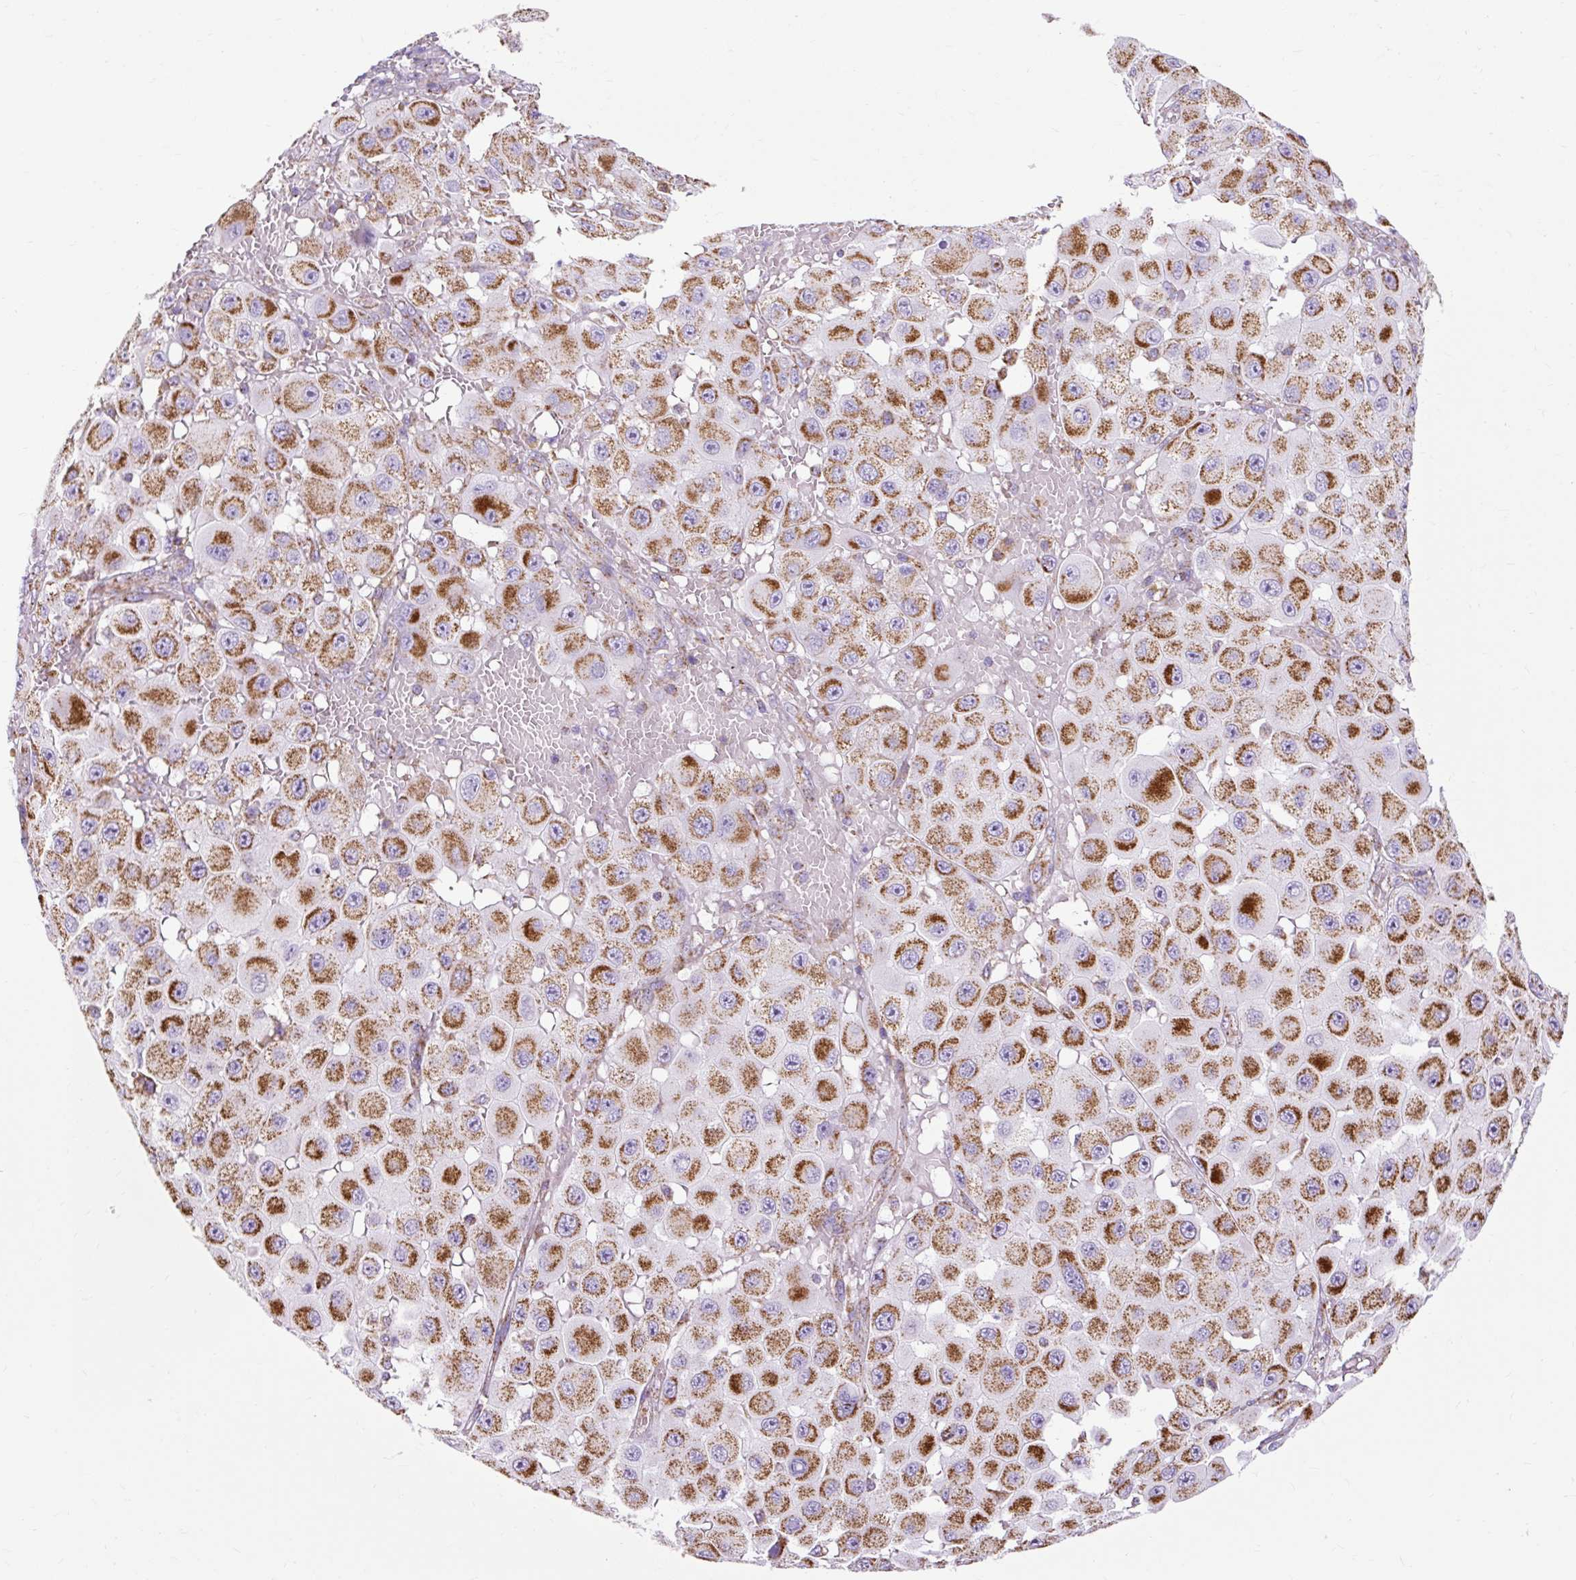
{"staining": {"intensity": "moderate", "quantity": ">75%", "location": "cytoplasmic/membranous"}, "tissue": "melanoma", "cell_type": "Tumor cells", "image_type": "cancer", "snomed": [{"axis": "morphology", "description": "Malignant melanoma, NOS"}, {"axis": "topography", "description": "Skin"}], "caption": "Immunohistochemistry (IHC) photomicrograph of neoplastic tissue: melanoma stained using IHC demonstrates medium levels of moderate protein expression localized specifically in the cytoplasmic/membranous of tumor cells, appearing as a cytoplasmic/membranous brown color.", "gene": "DLAT", "patient": {"sex": "female", "age": 81}}